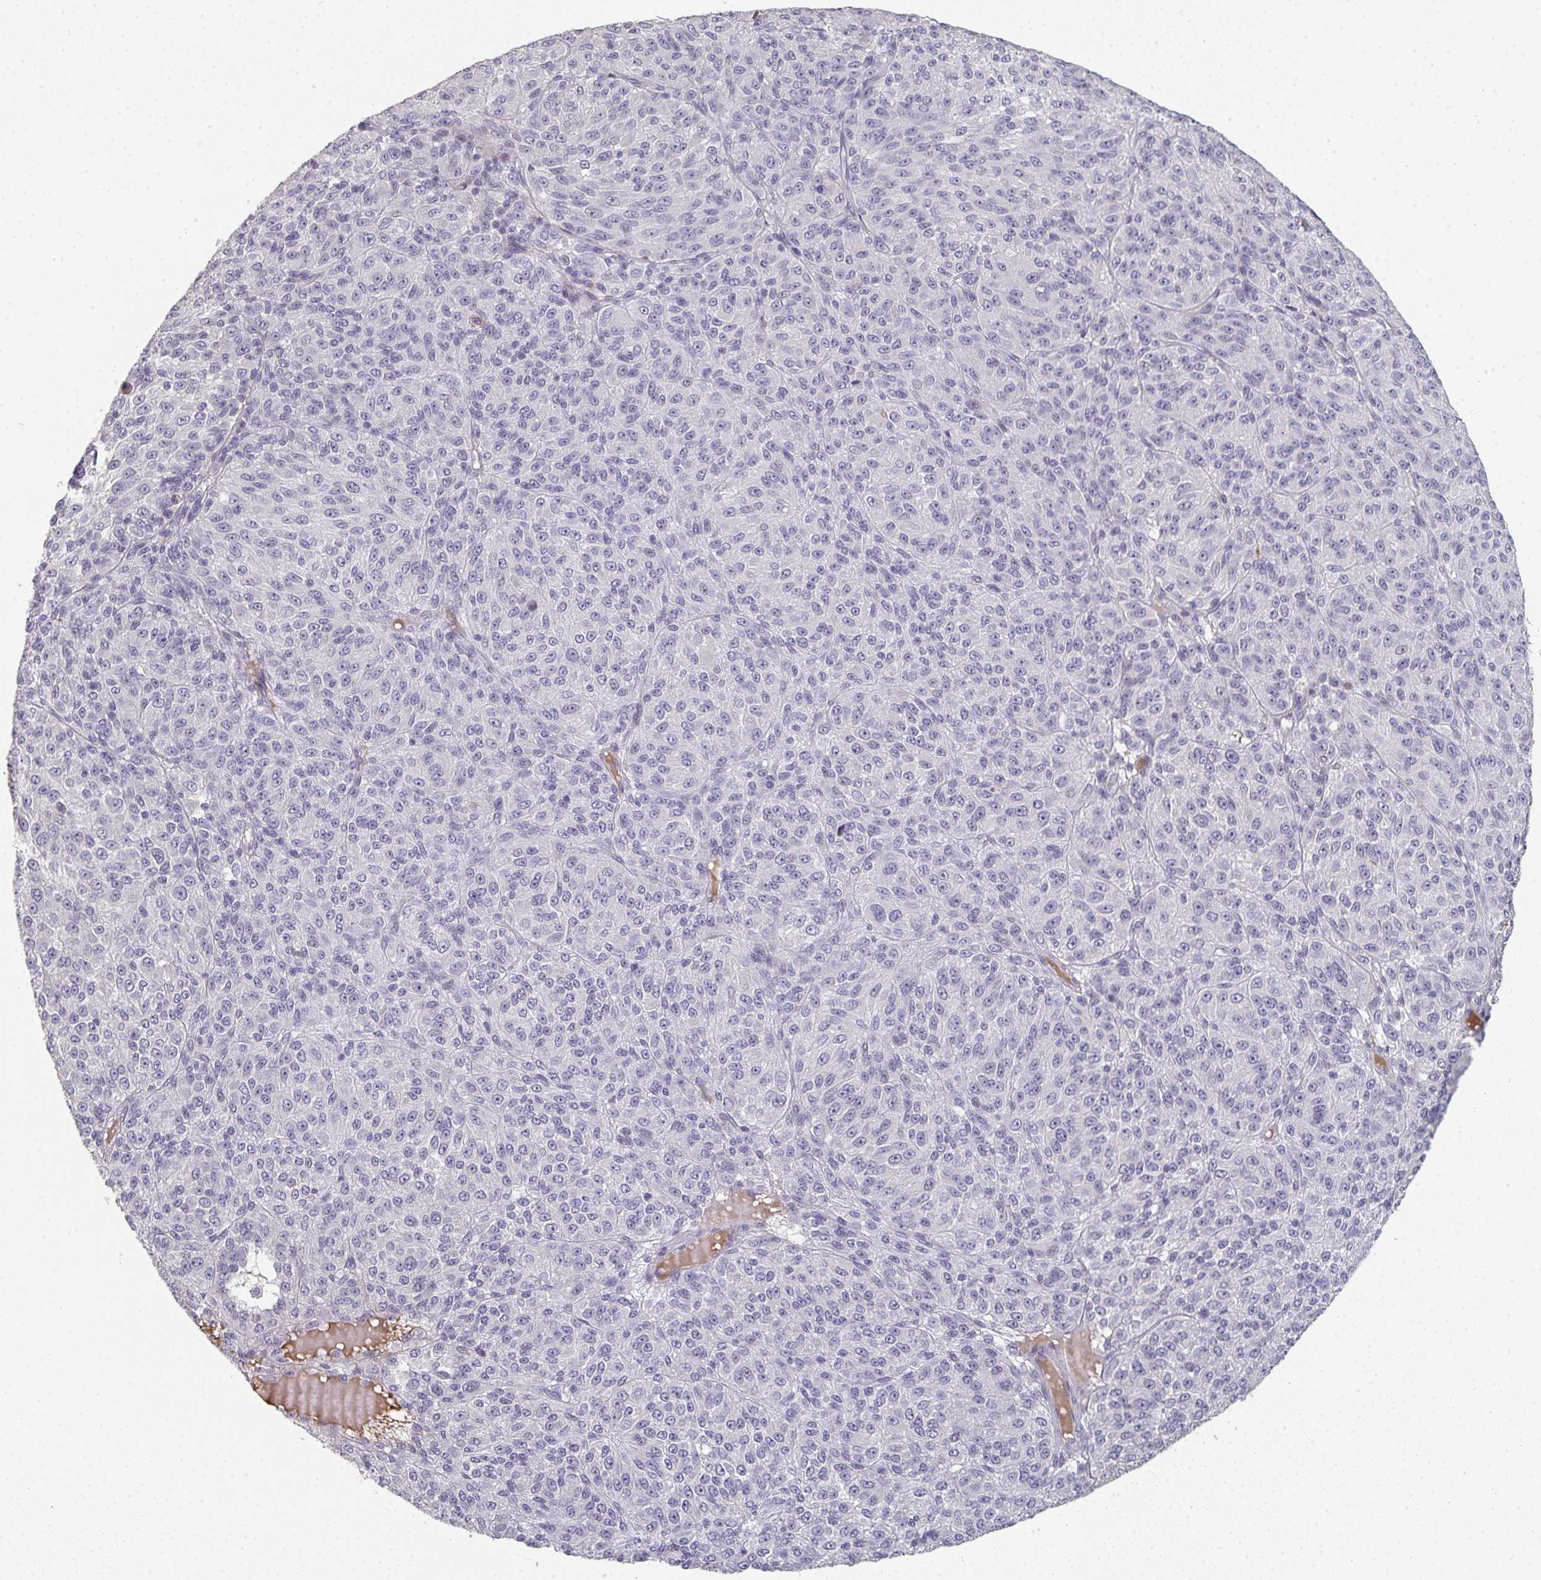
{"staining": {"intensity": "negative", "quantity": "none", "location": "none"}, "tissue": "melanoma", "cell_type": "Tumor cells", "image_type": "cancer", "snomed": [{"axis": "morphology", "description": "Malignant melanoma, Metastatic site"}, {"axis": "topography", "description": "Brain"}], "caption": "This is an immunohistochemistry (IHC) image of melanoma. There is no positivity in tumor cells.", "gene": "A1CF", "patient": {"sex": "female", "age": 56}}